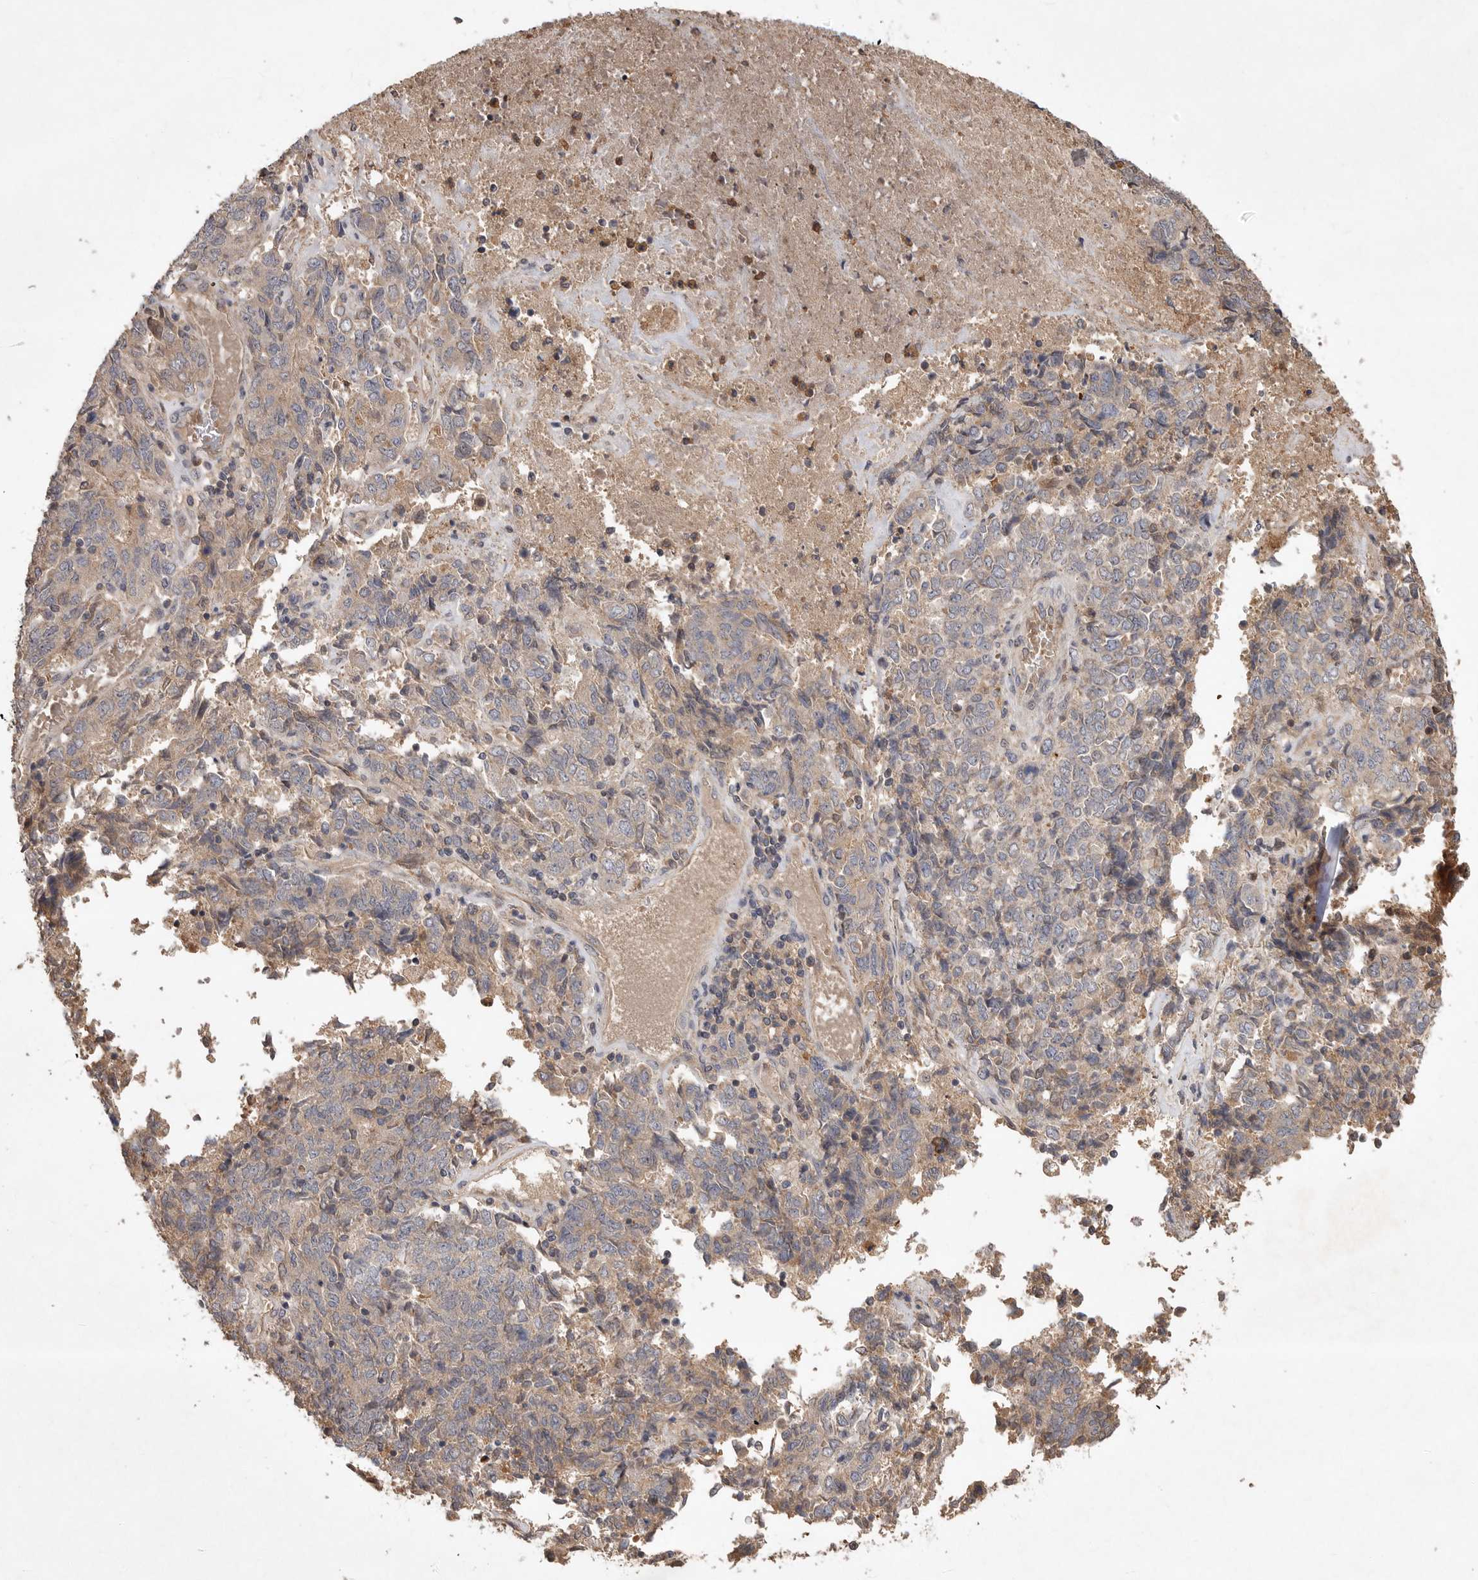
{"staining": {"intensity": "weak", "quantity": "25%-75%", "location": "cytoplasmic/membranous"}, "tissue": "endometrial cancer", "cell_type": "Tumor cells", "image_type": "cancer", "snomed": [{"axis": "morphology", "description": "Adenocarcinoma, NOS"}, {"axis": "topography", "description": "Endometrium"}], "caption": "Protein staining displays weak cytoplasmic/membranous expression in about 25%-75% of tumor cells in adenocarcinoma (endometrial).", "gene": "VN1R4", "patient": {"sex": "female", "age": 80}}